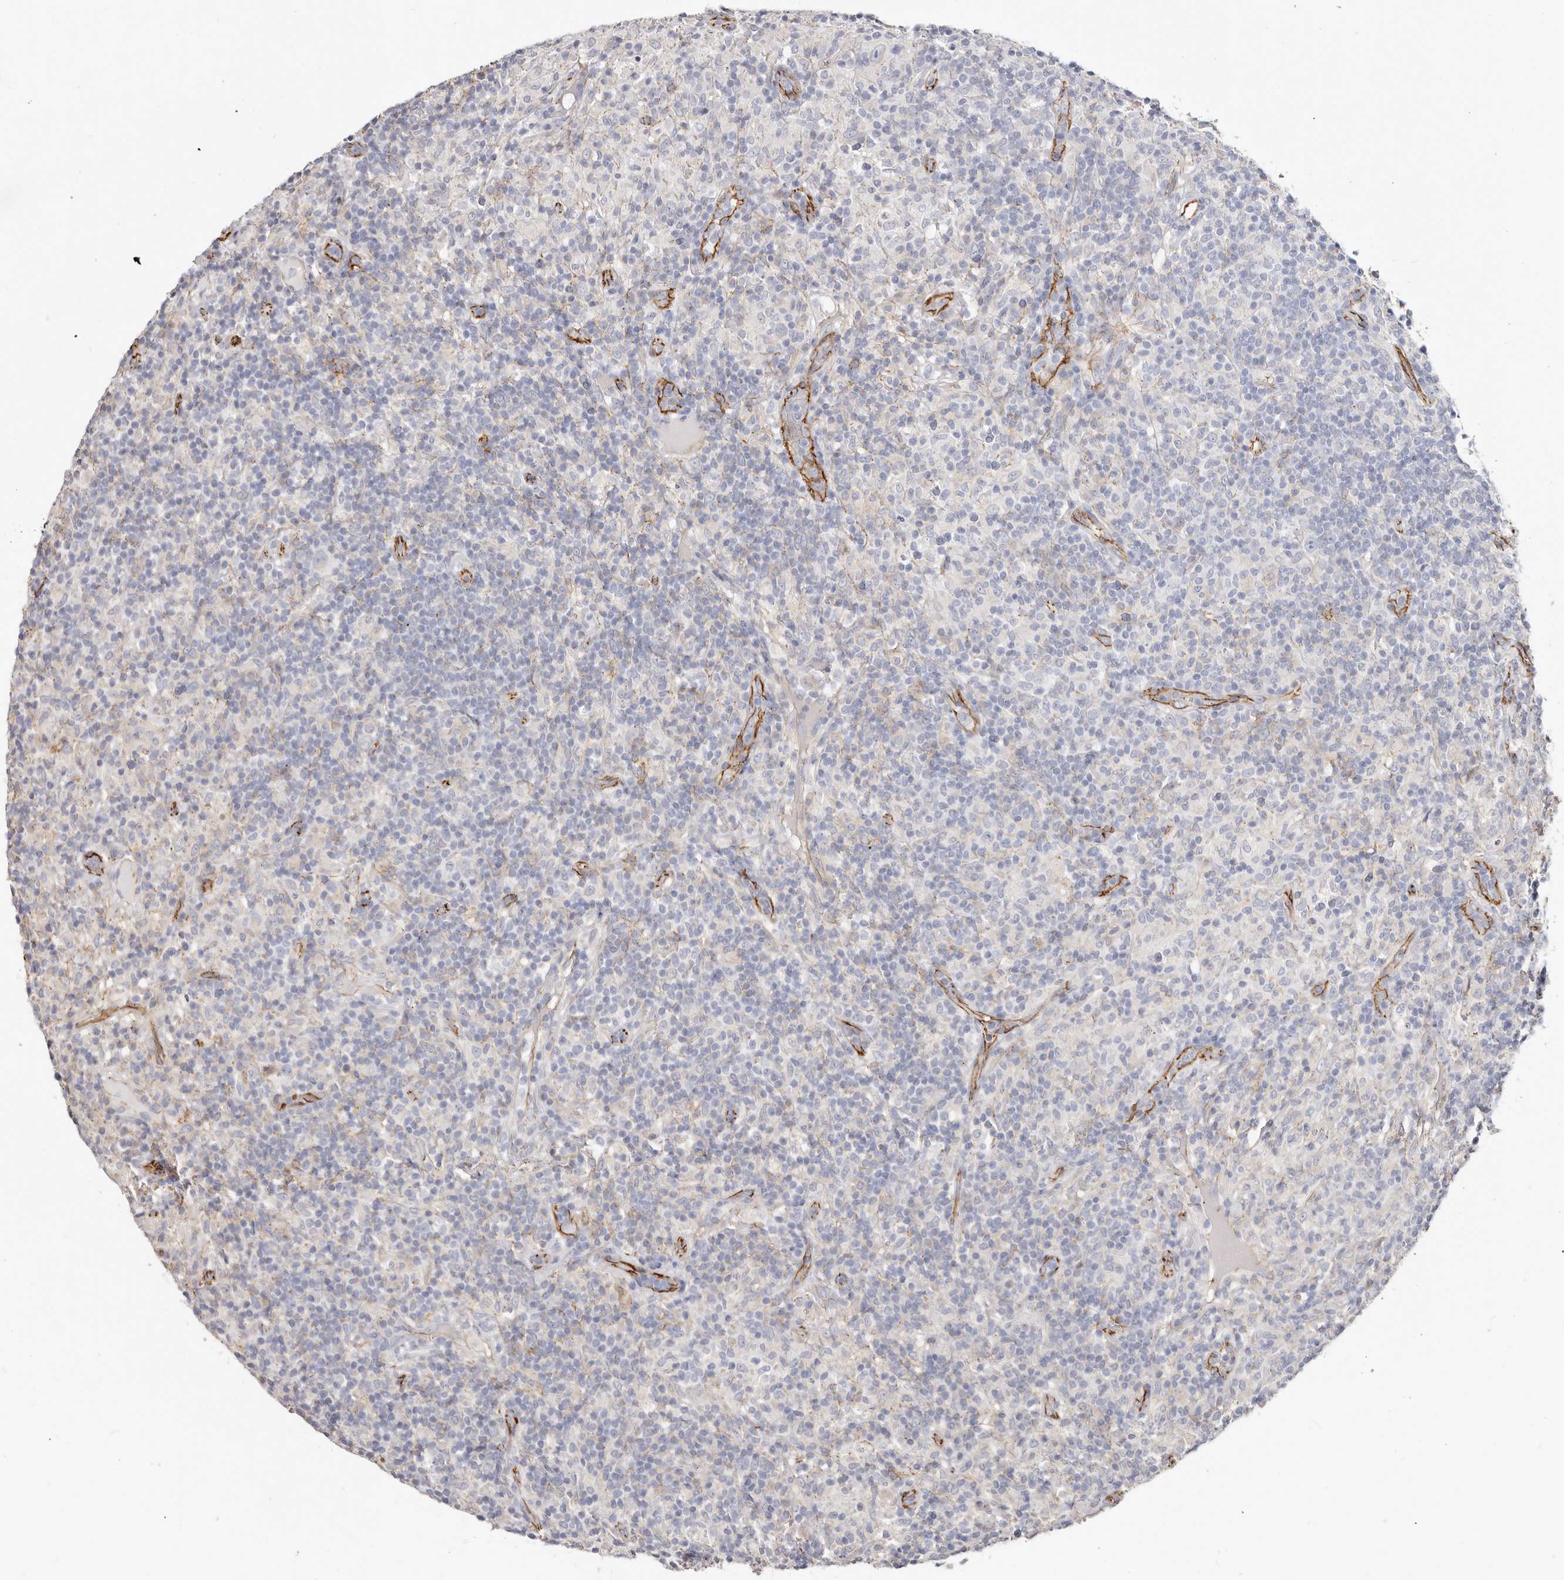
{"staining": {"intensity": "negative", "quantity": "none", "location": "none"}, "tissue": "lymphoma", "cell_type": "Tumor cells", "image_type": "cancer", "snomed": [{"axis": "morphology", "description": "Hodgkin's disease, NOS"}, {"axis": "topography", "description": "Lymph node"}], "caption": "DAB immunohistochemical staining of lymphoma demonstrates no significant positivity in tumor cells.", "gene": "CTNNB1", "patient": {"sex": "male", "age": 70}}